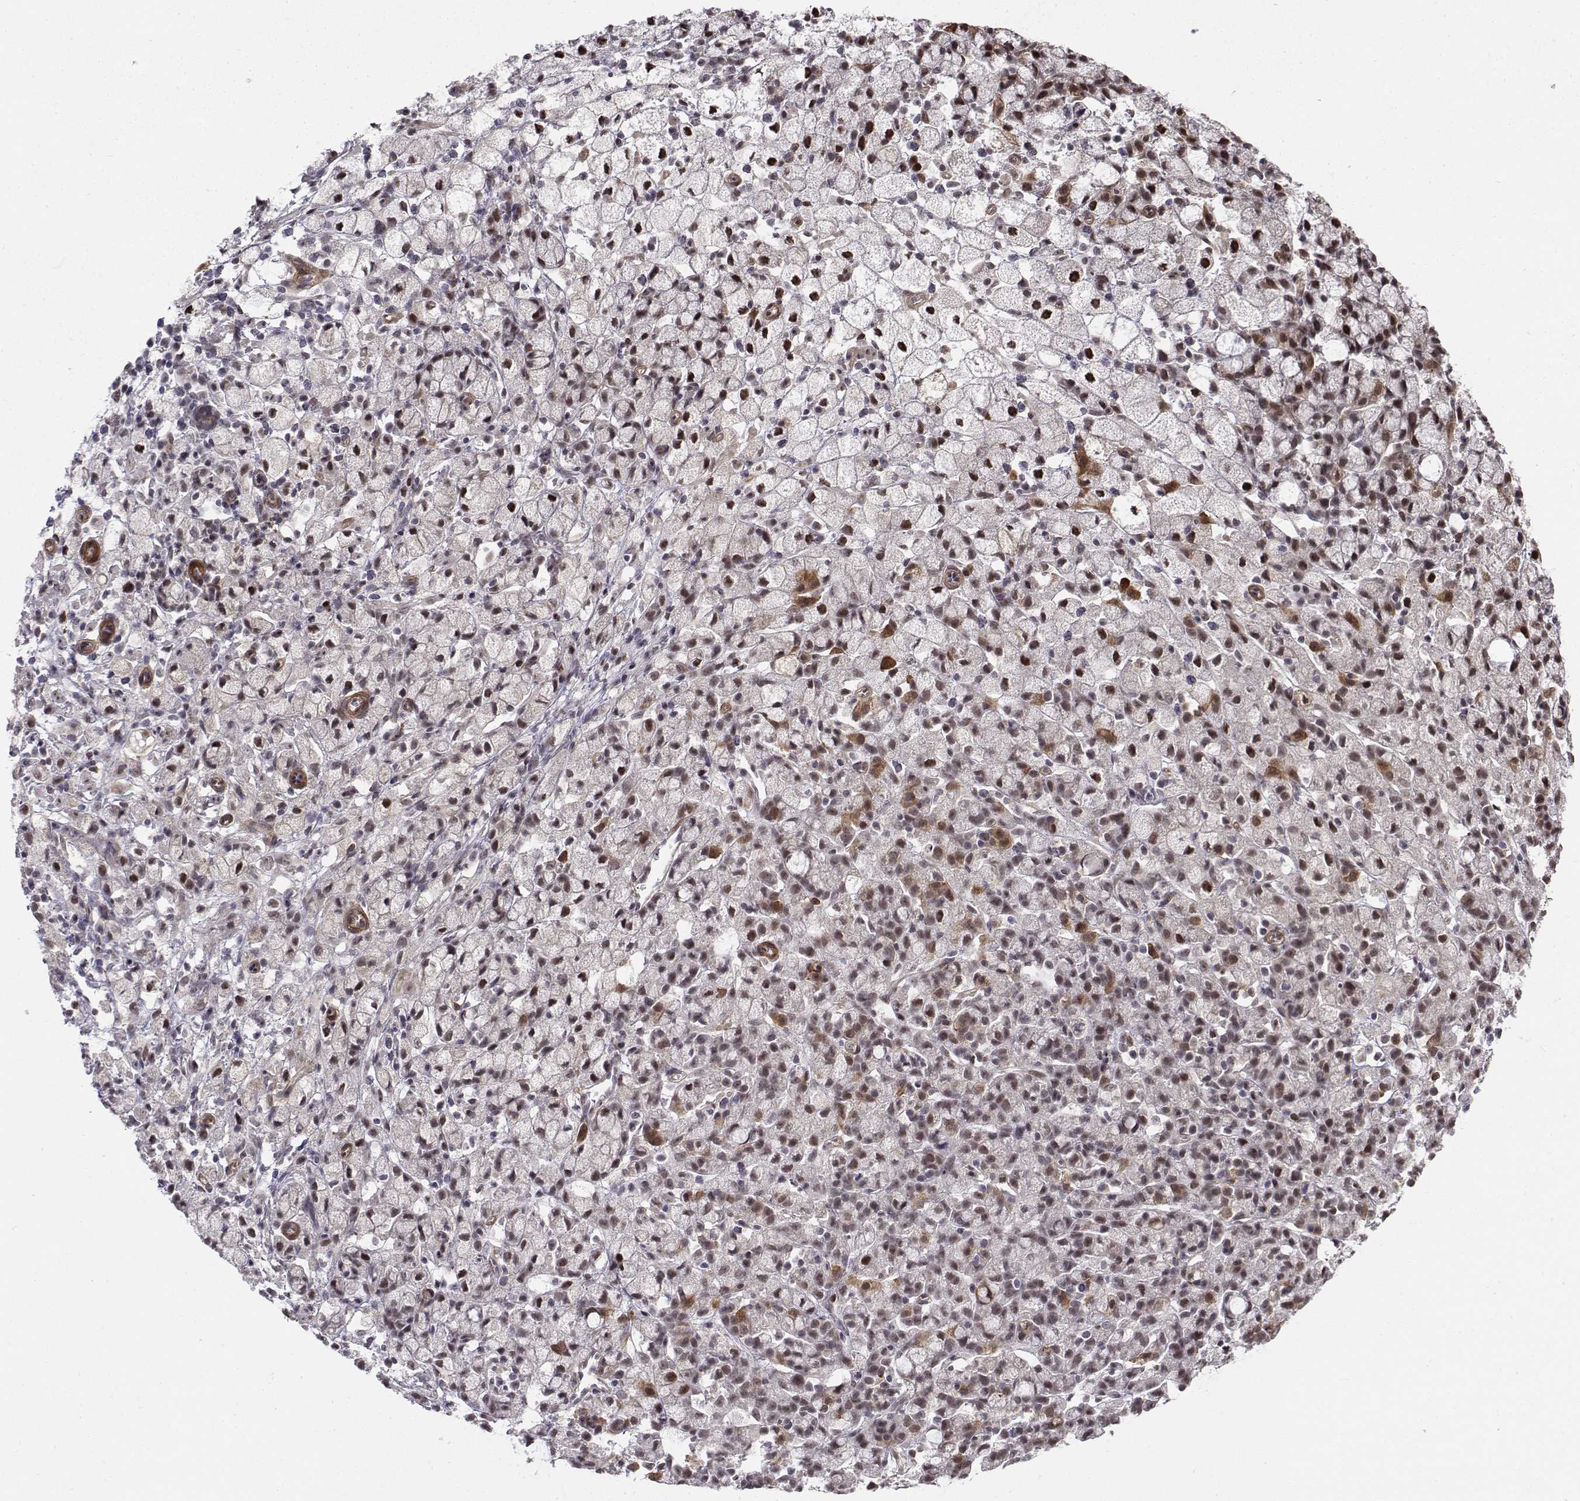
{"staining": {"intensity": "moderate", "quantity": ">75%", "location": "nuclear"}, "tissue": "stomach cancer", "cell_type": "Tumor cells", "image_type": "cancer", "snomed": [{"axis": "morphology", "description": "Adenocarcinoma, NOS"}, {"axis": "topography", "description": "Stomach"}], "caption": "A brown stain highlights moderate nuclear expression of a protein in human stomach adenocarcinoma tumor cells.", "gene": "ITGA7", "patient": {"sex": "male", "age": 58}}